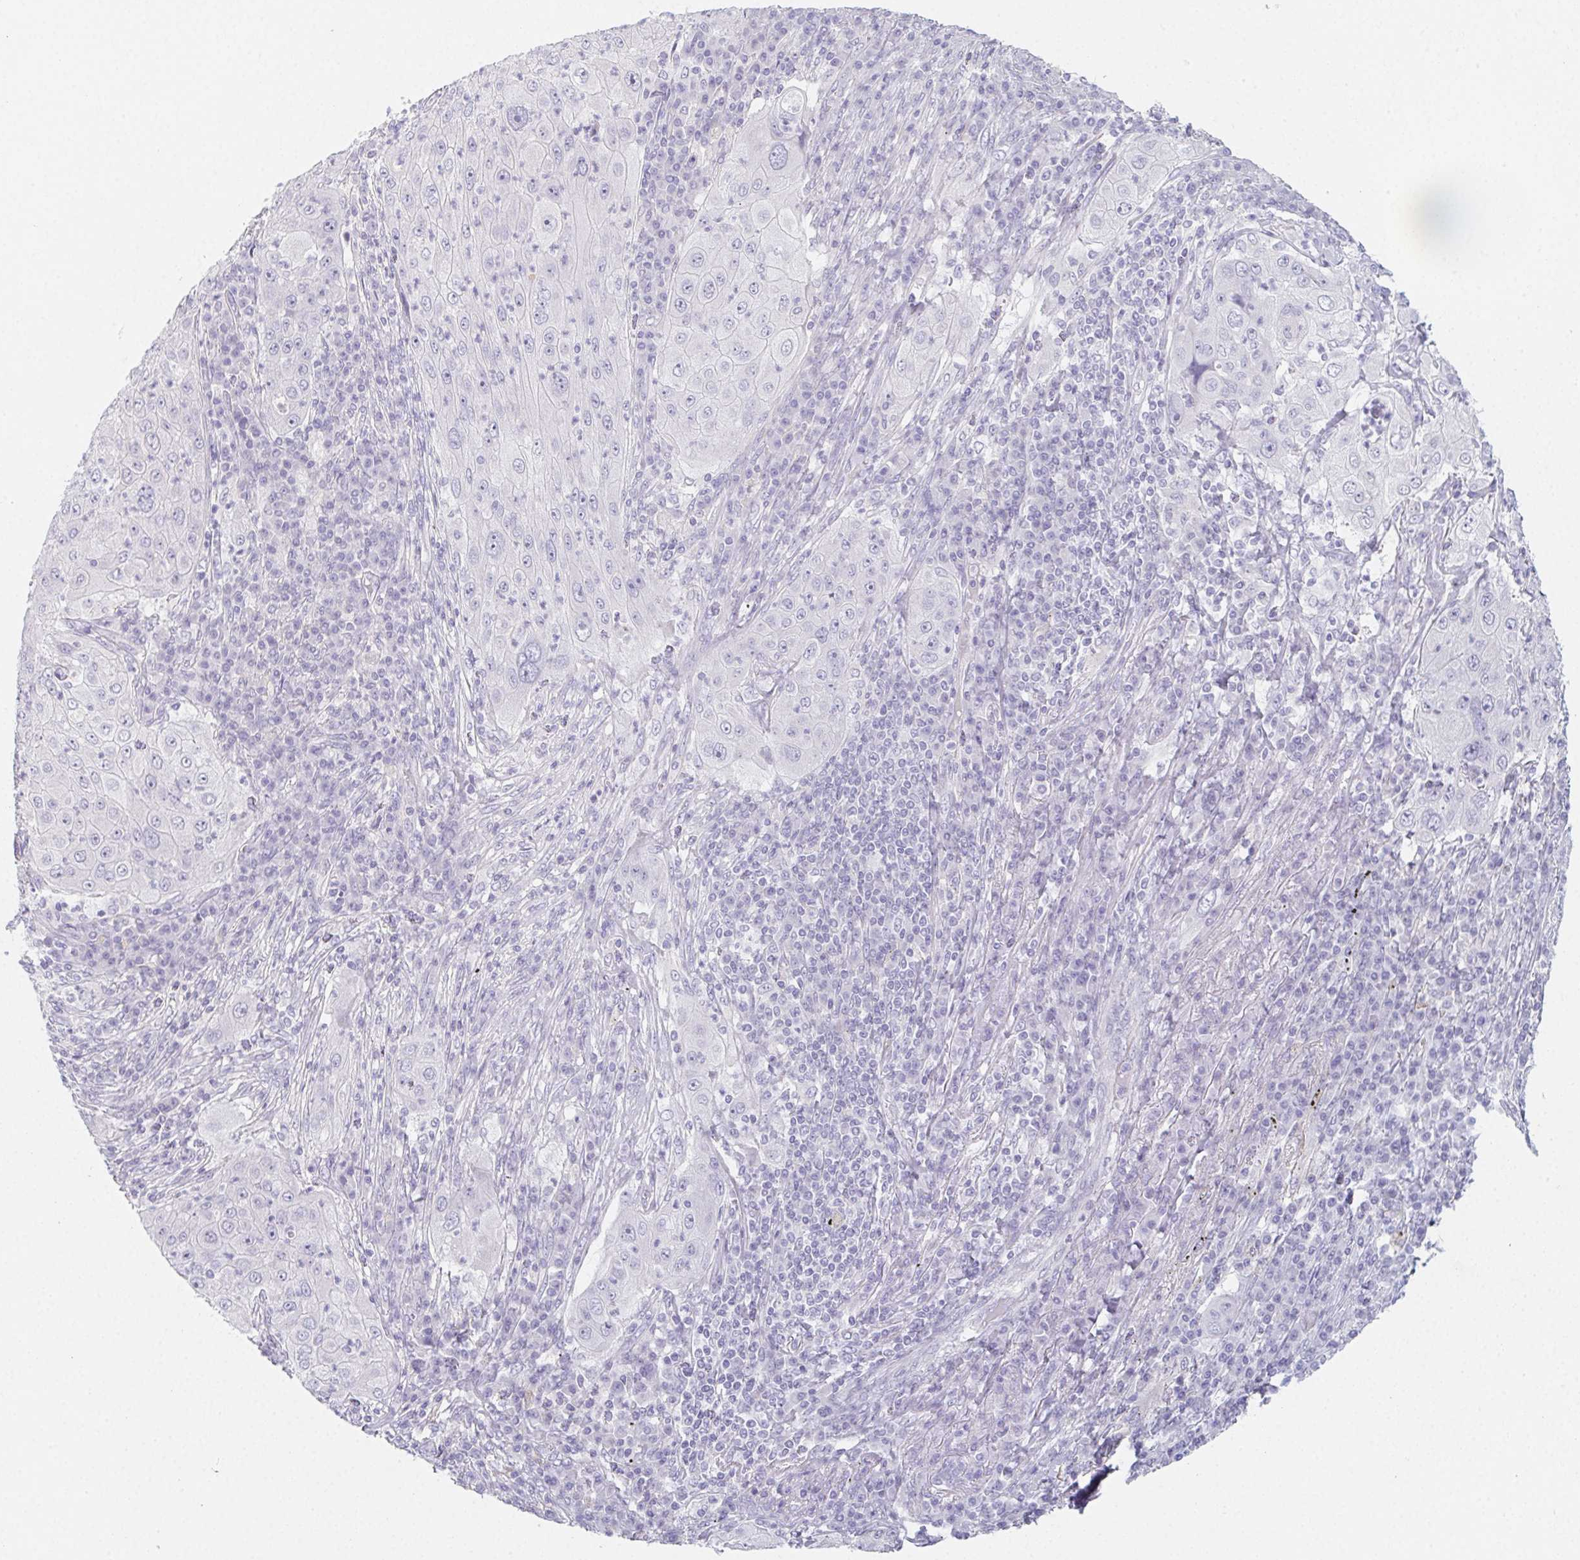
{"staining": {"intensity": "negative", "quantity": "none", "location": "none"}, "tissue": "lung cancer", "cell_type": "Tumor cells", "image_type": "cancer", "snomed": [{"axis": "morphology", "description": "Squamous cell carcinoma, NOS"}, {"axis": "topography", "description": "Lung"}], "caption": "Tumor cells are negative for protein expression in human squamous cell carcinoma (lung).", "gene": "GLIPR1L1", "patient": {"sex": "female", "age": 59}}